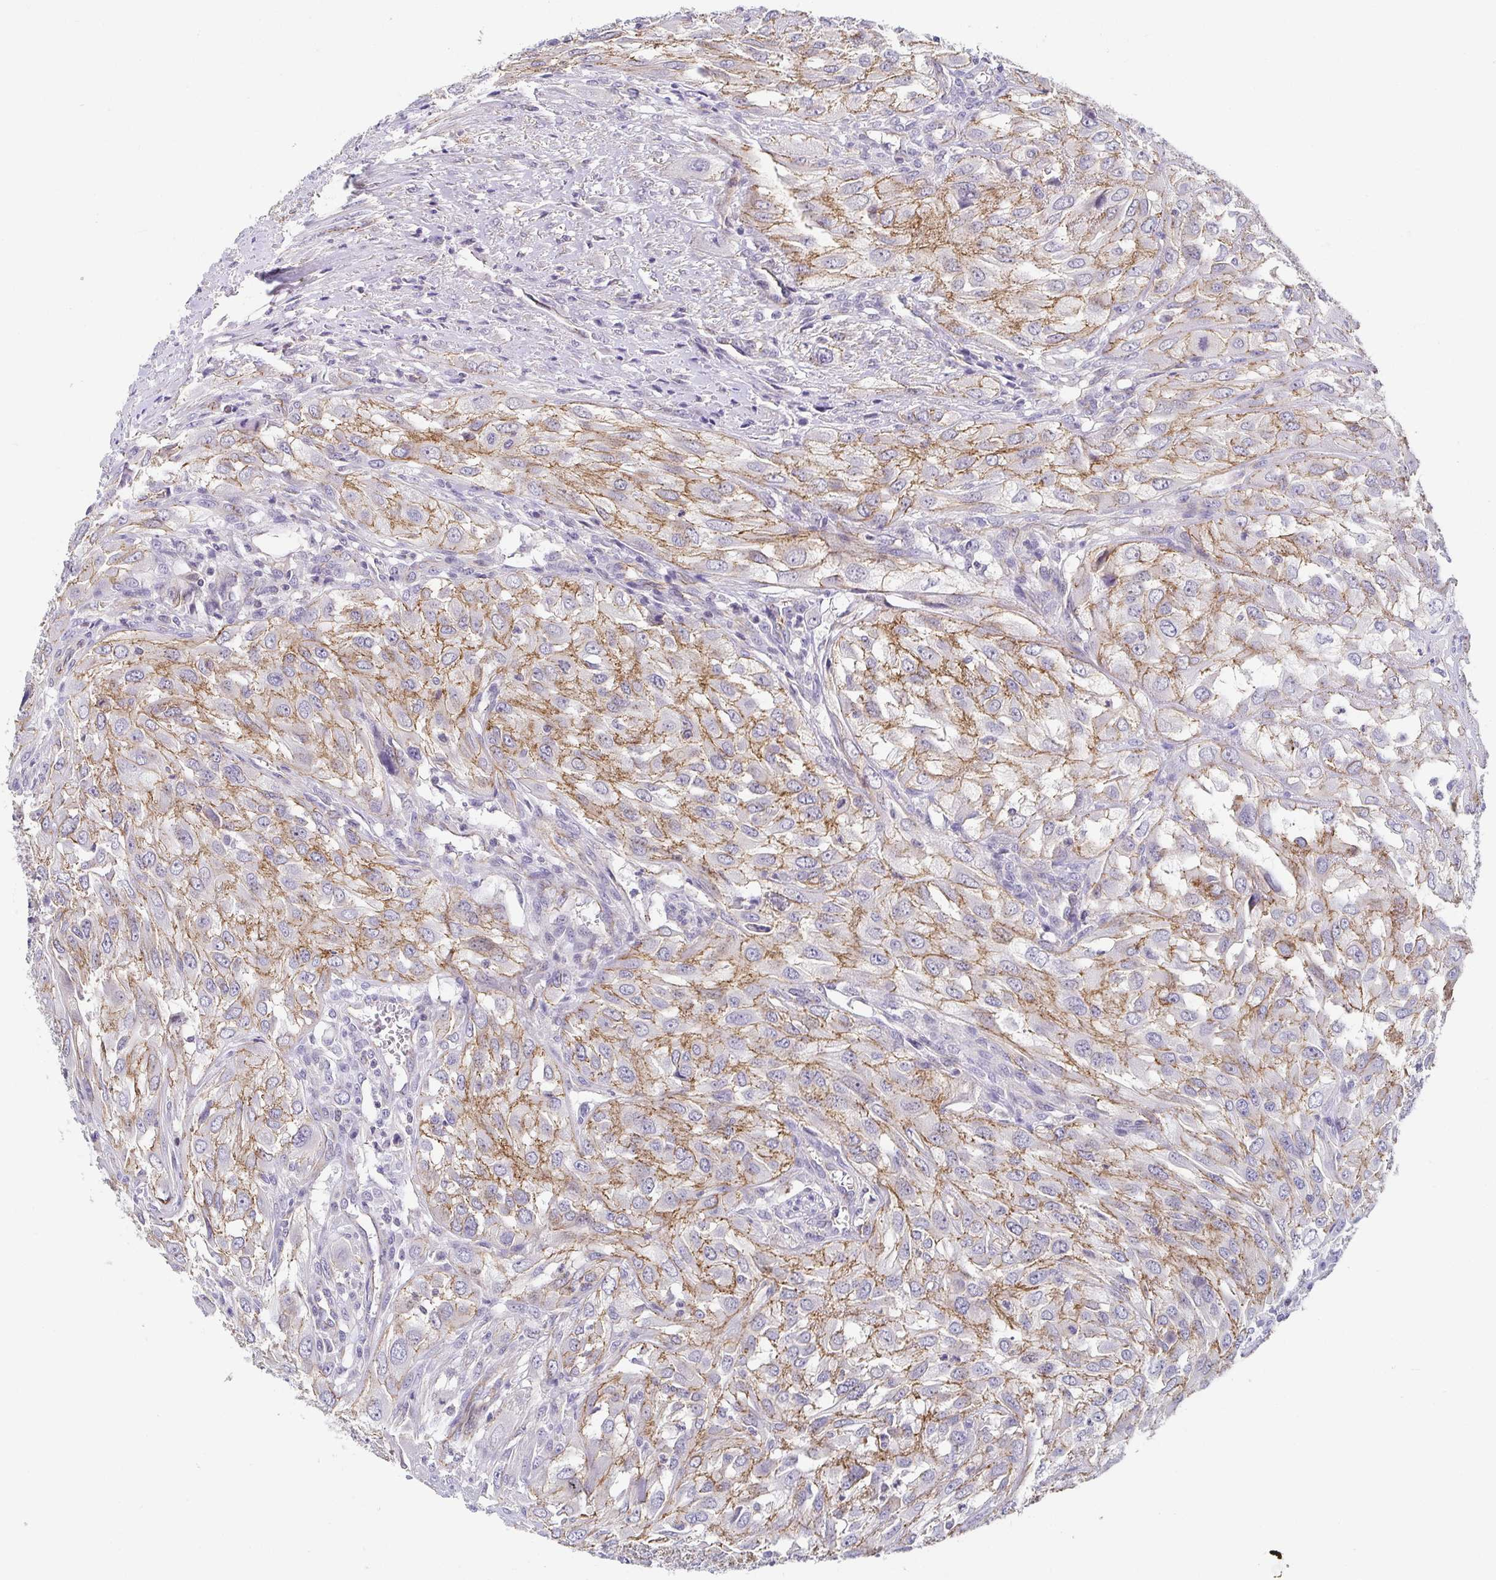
{"staining": {"intensity": "moderate", "quantity": "25%-75%", "location": "cytoplasmic/membranous"}, "tissue": "urothelial cancer", "cell_type": "Tumor cells", "image_type": "cancer", "snomed": [{"axis": "morphology", "description": "Urothelial carcinoma, High grade"}, {"axis": "topography", "description": "Urinary bladder"}], "caption": "Urothelial cancer tissue shows moderate cytoplasmic/membranous positivity in approximately 25%-75% of tumor cells, visualized by immunohistochemistry.", "gene": "PIWIL3", "patient": {"sex": "male", "age": 67}}